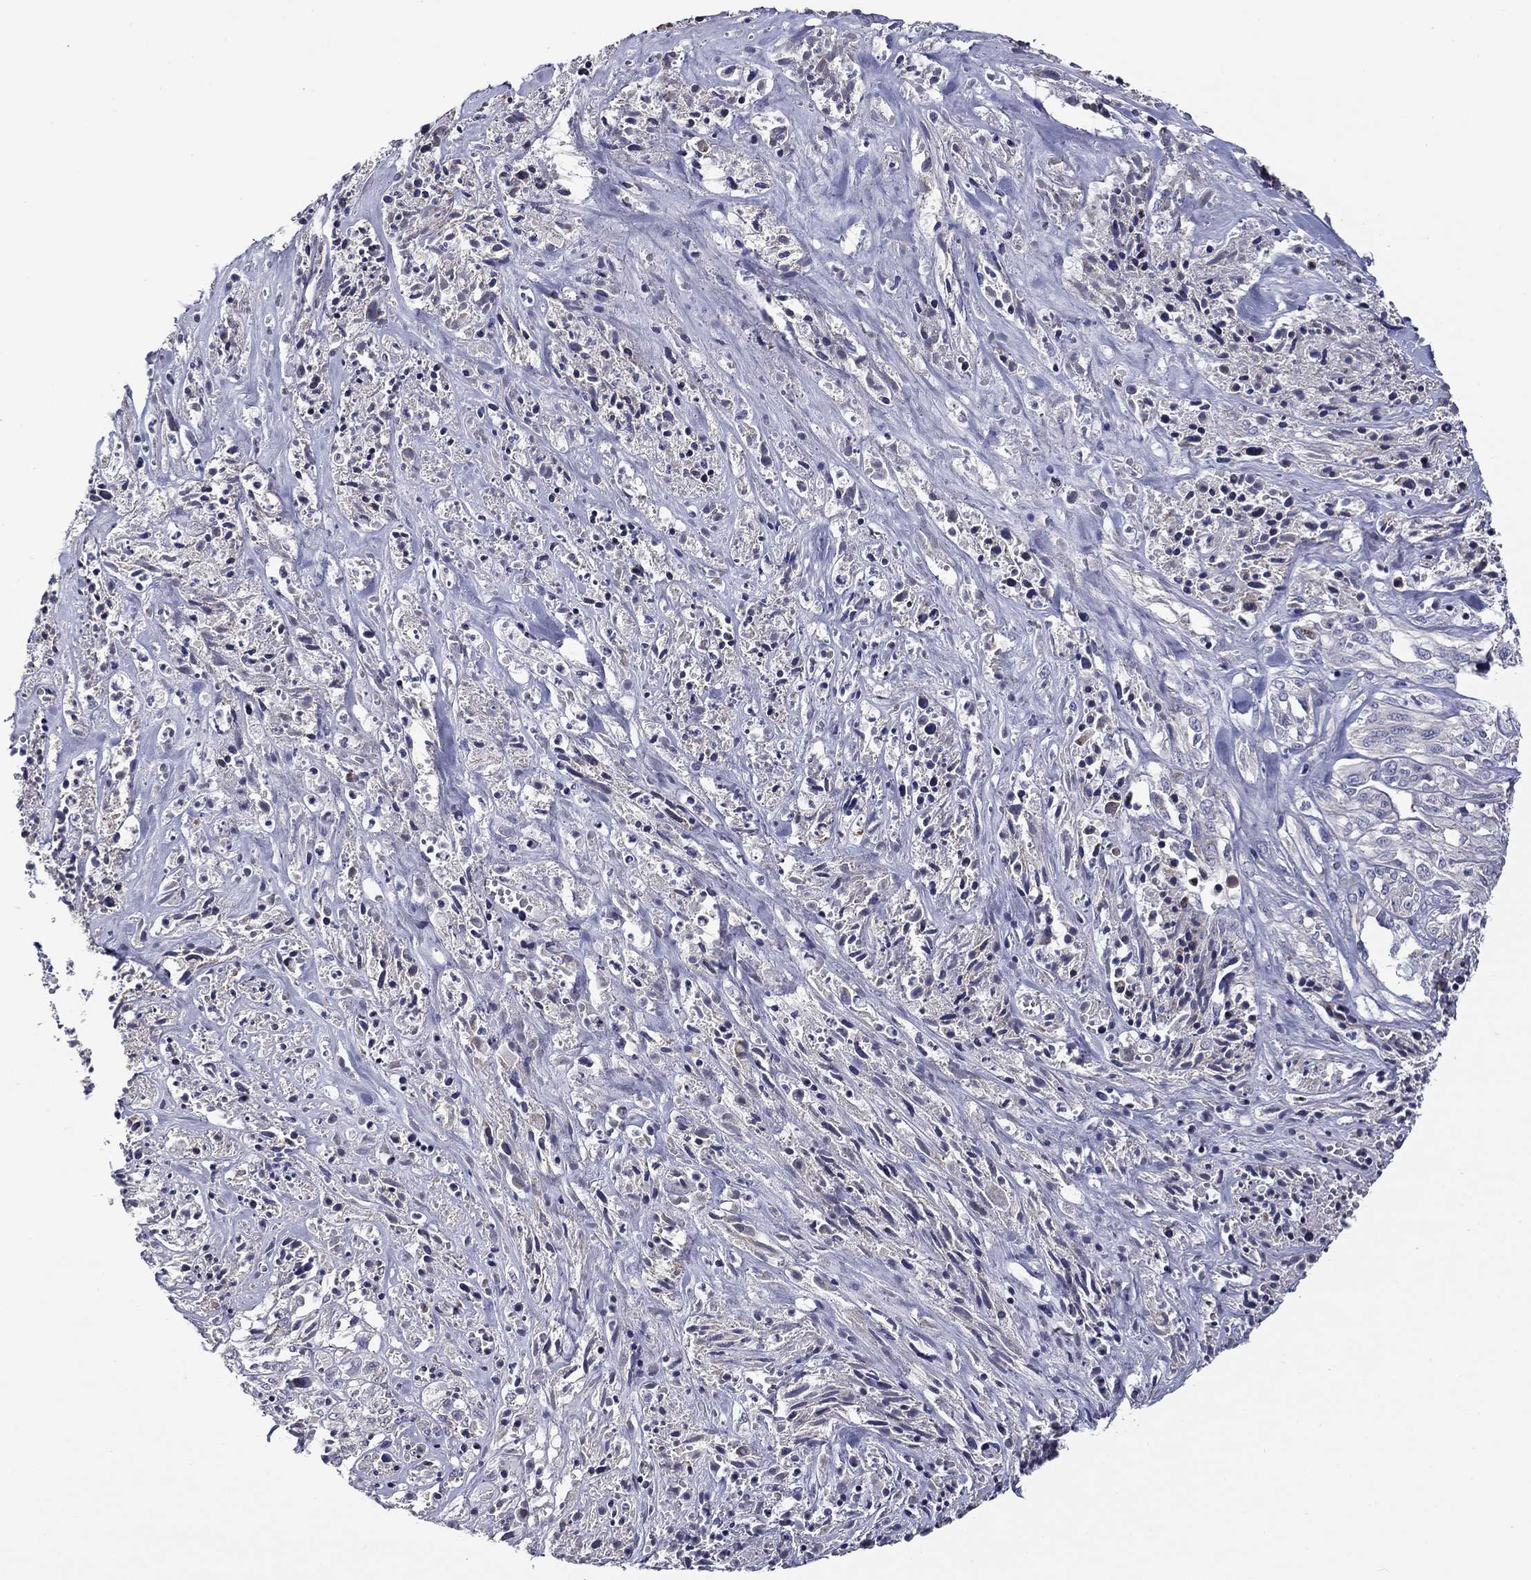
{"staining": {"intensity": "negative", "quantity": "none", "location": "none"}, "tissue": "melanoma", "cell_type": "Tumor cells", "image_type": "cancer", "snomed": [{"axis": "morphology", "description": "Malignant melanoma, NOS"}, {"axis": "topography", "description": "Skin"}], "caption": "High power microscopy image of an immunohistochemistry image of melanoma, revealing no significant staining in tumor cells.", "gene": "SPATA7", "patient": {"sex": "female", "age": 91}}